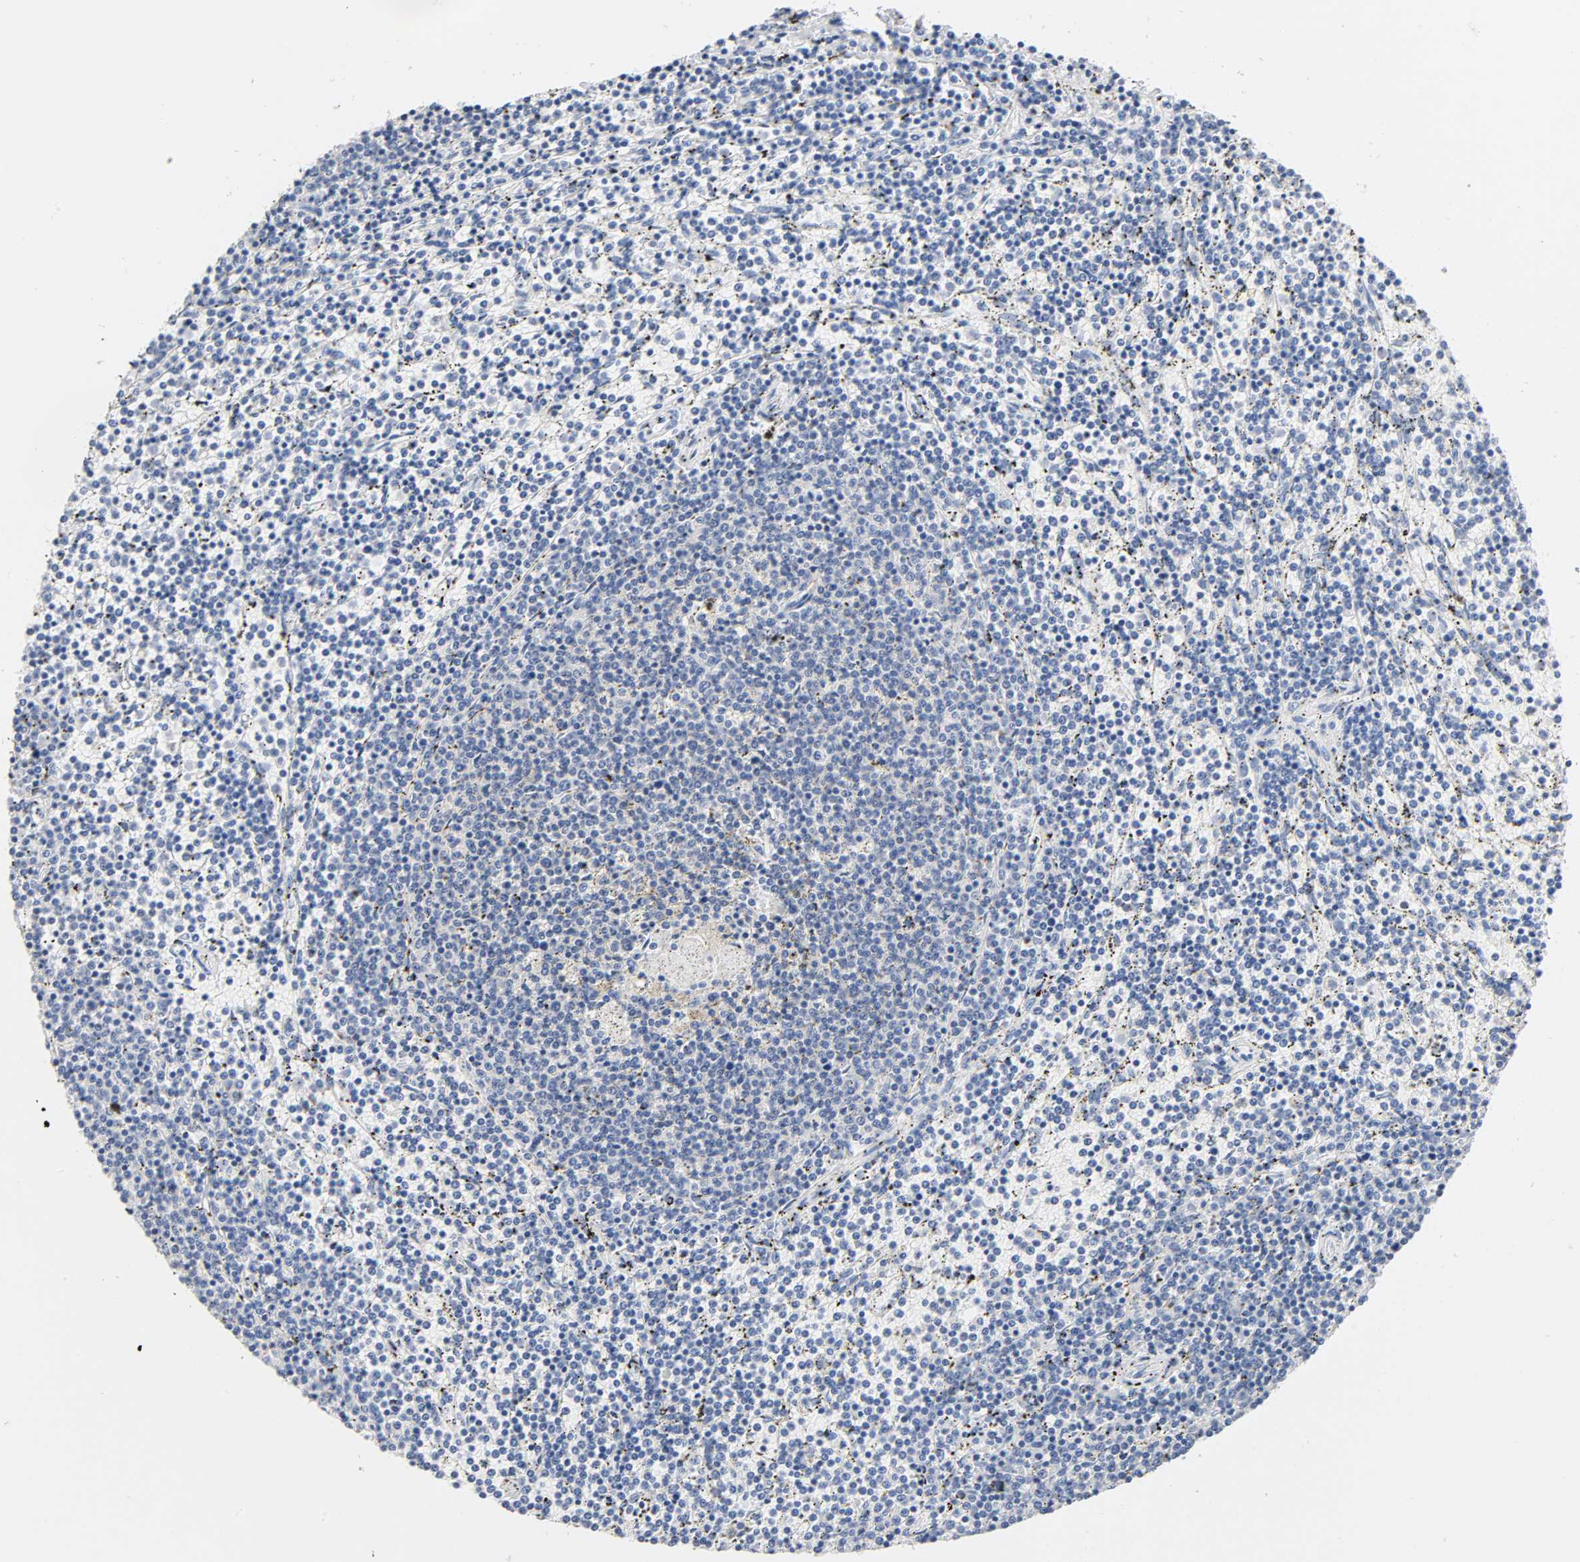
{"staining": {"intensity": "negative", "quantity": "none", "location": "none"}, "tissue": "lymphoma", "cell_type": "Tumor cells", "image_type": "cancer", "snomed": [{"axis": "morphology", "description": "Malignant lymphoma, non-Hodgkin's type, Low grade"}, {"axis": "topography", "description": "Spleen"}], "caption": "An immunohistochemistry (IHC) image of malignant lymphoma, non-Hodgkin's type (low-grade) is shown. There is no staining in tumor cells of malignant lymphoma, non-Hodgkin's type (low-grade). The staining was performed using DAB (3,3'-diaminobenzidine) to visualize the protein expression in brown, while the nuclei were stained in blue with hematoxylin (Magnification: 20x).", "gene": "MALT1", "patient": {"sex": "female", "age": 50}}